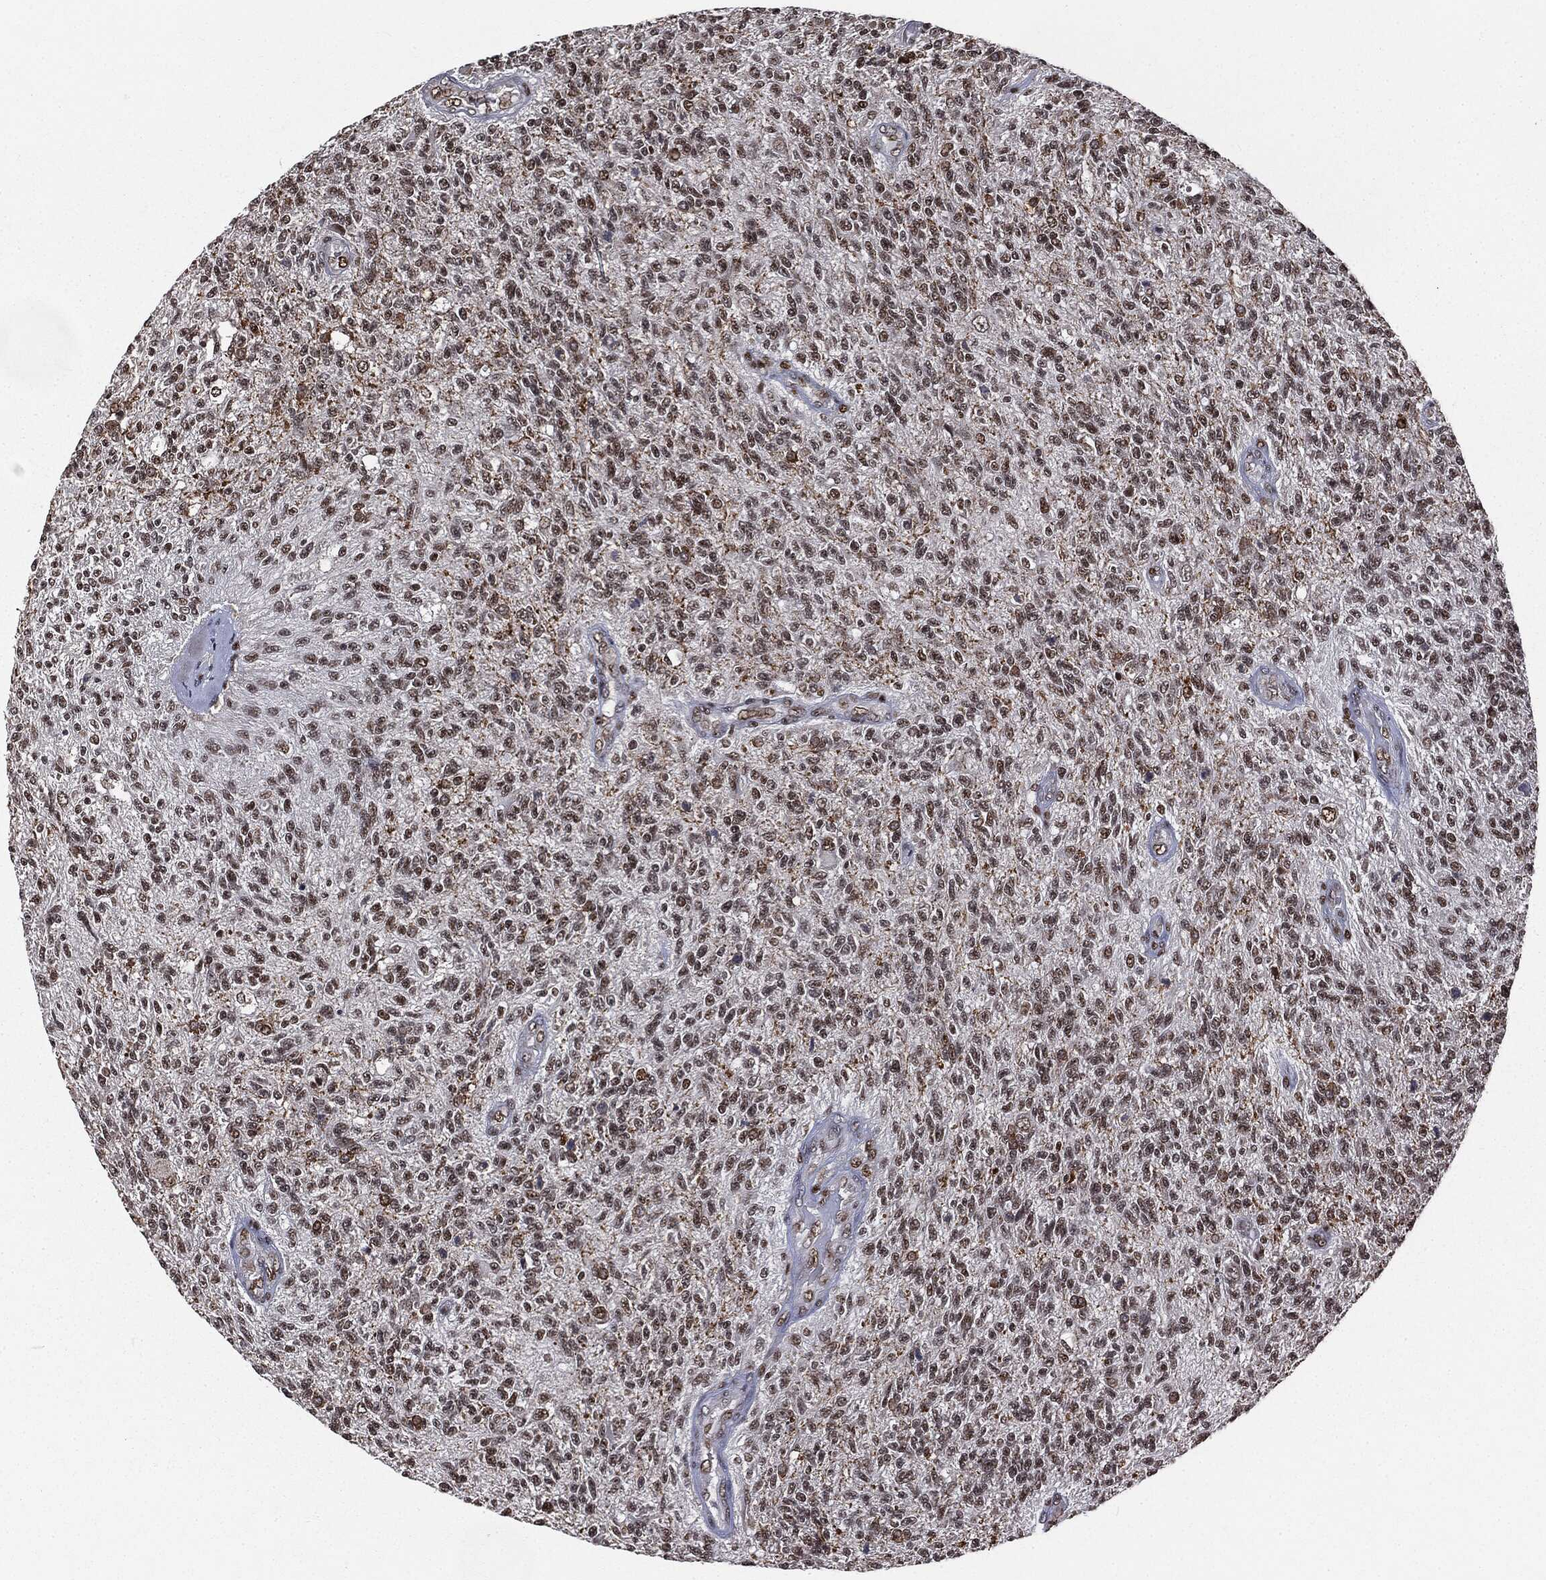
{"staining": {"intensity": "moderate", "quantity": "<25%", "location": "nuclear"}, "tissue": "glioma", "cell_type": "Tumor cells", "image_type": "cancer", "snomed": [{"axis": "morphology", "description": "Glioma, malignant, High grade"}, {"axis": "topography", "description": "Brain"}], "caption": "High-grade glioma (malignant) was stained to show a protein in brown. There is low levels of moderate nuclear expression in about <25% of tumor cells. (brown staining indicates protein expression, while blue staining denotes nuclei).", "gene": "DPH2", "patient": {"sex": "male", "age": 56}}